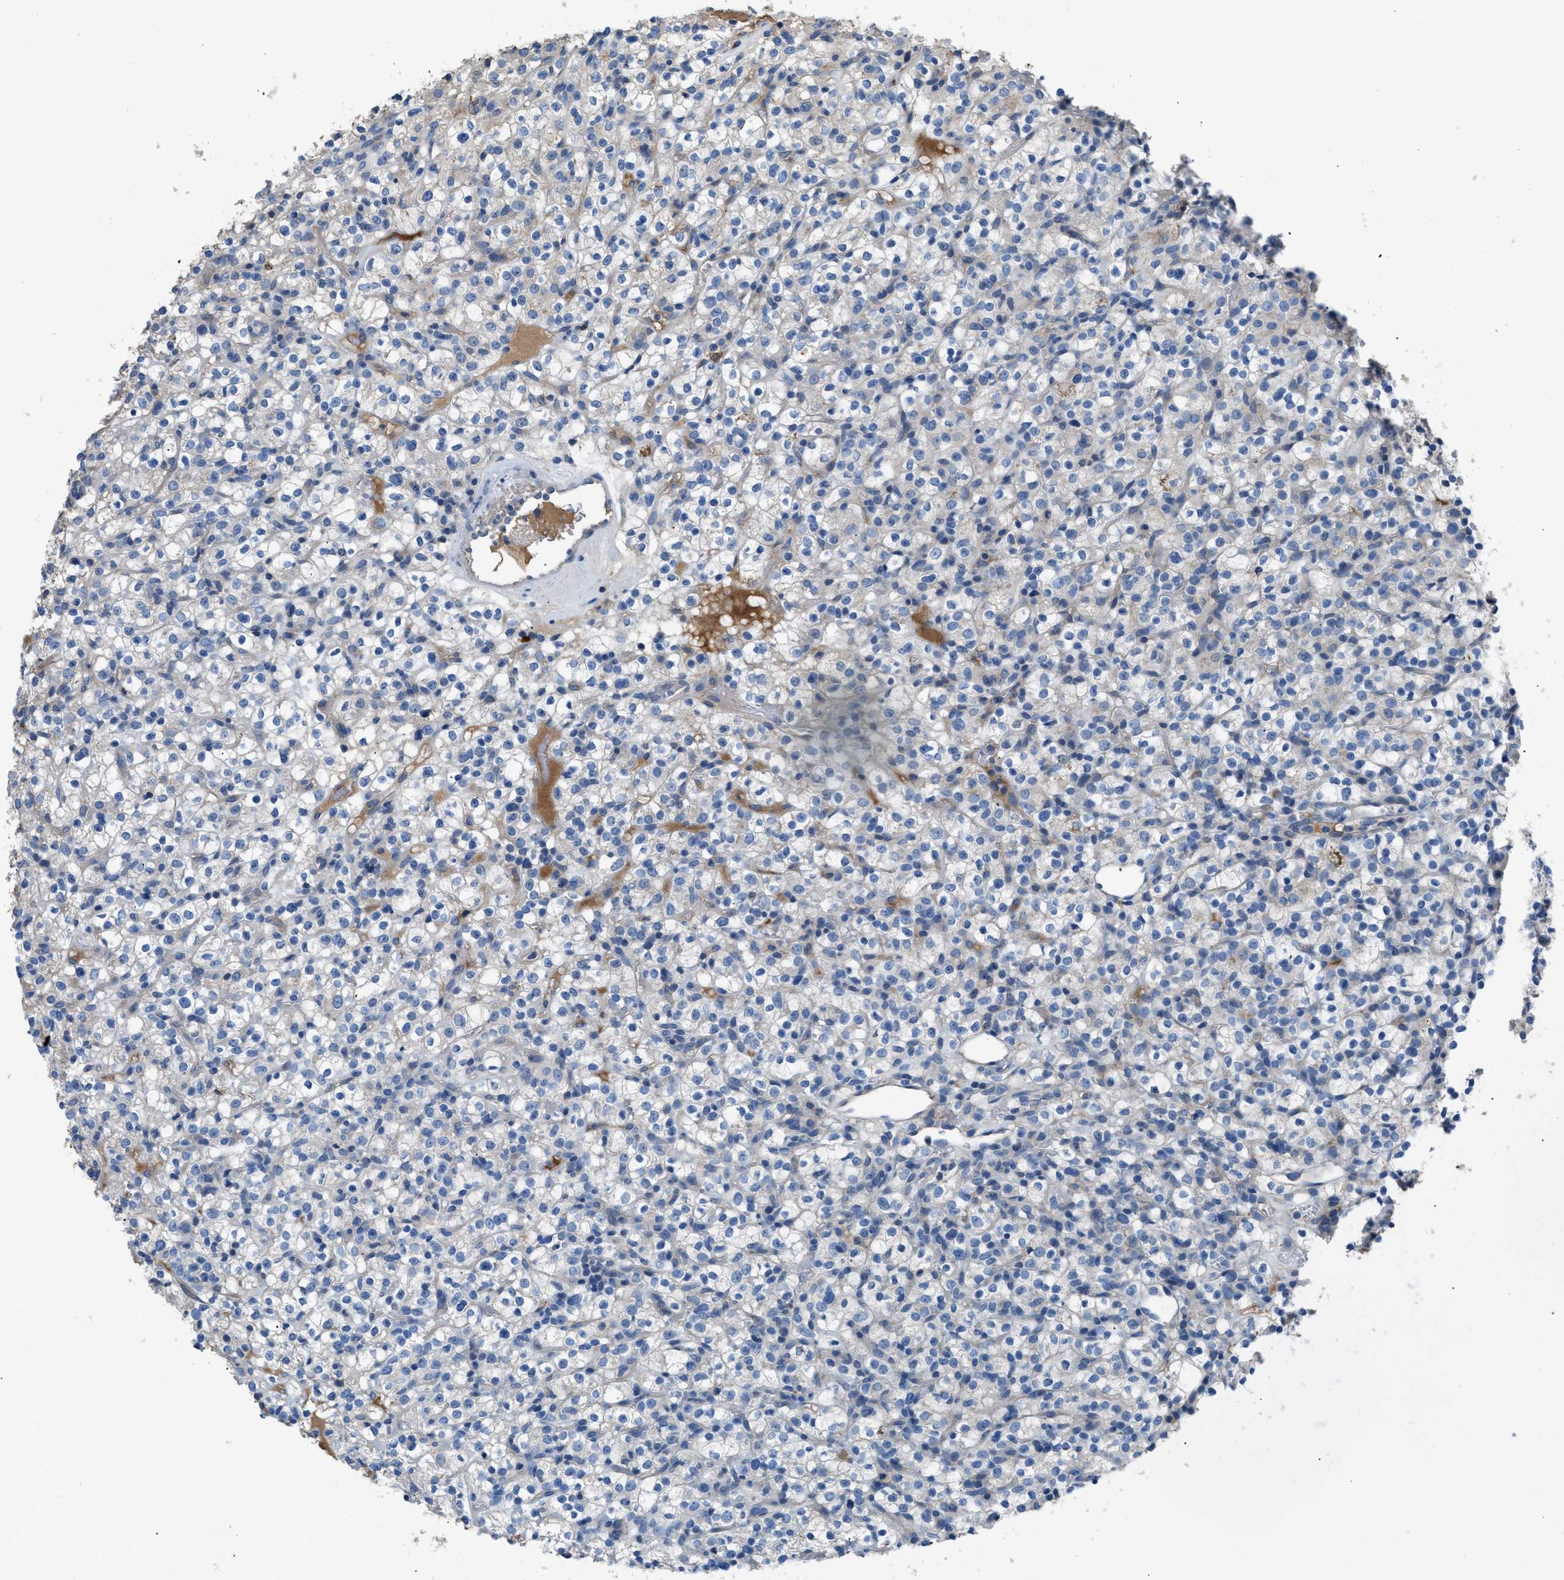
{"staining": {"intensity": "negative", "quantity": "none", "location": "none"}, "tissue": "renal cancer", "cell_type": "Tumor cells", "image_type": "cancer", "snomed": [{"axis": "morphology", "description": "Normal tissue, NOS"}, {"axis": "morphology", "description": "Adenocarcinoma, NOS"}, {"axis": "topography", "description": "Kidney"}], "caption": "A micrograph of human renal cancer is negative for staining in tumor cells.", "gene": "SGCZ", "patient": {"sex": "female", "age": 72}}